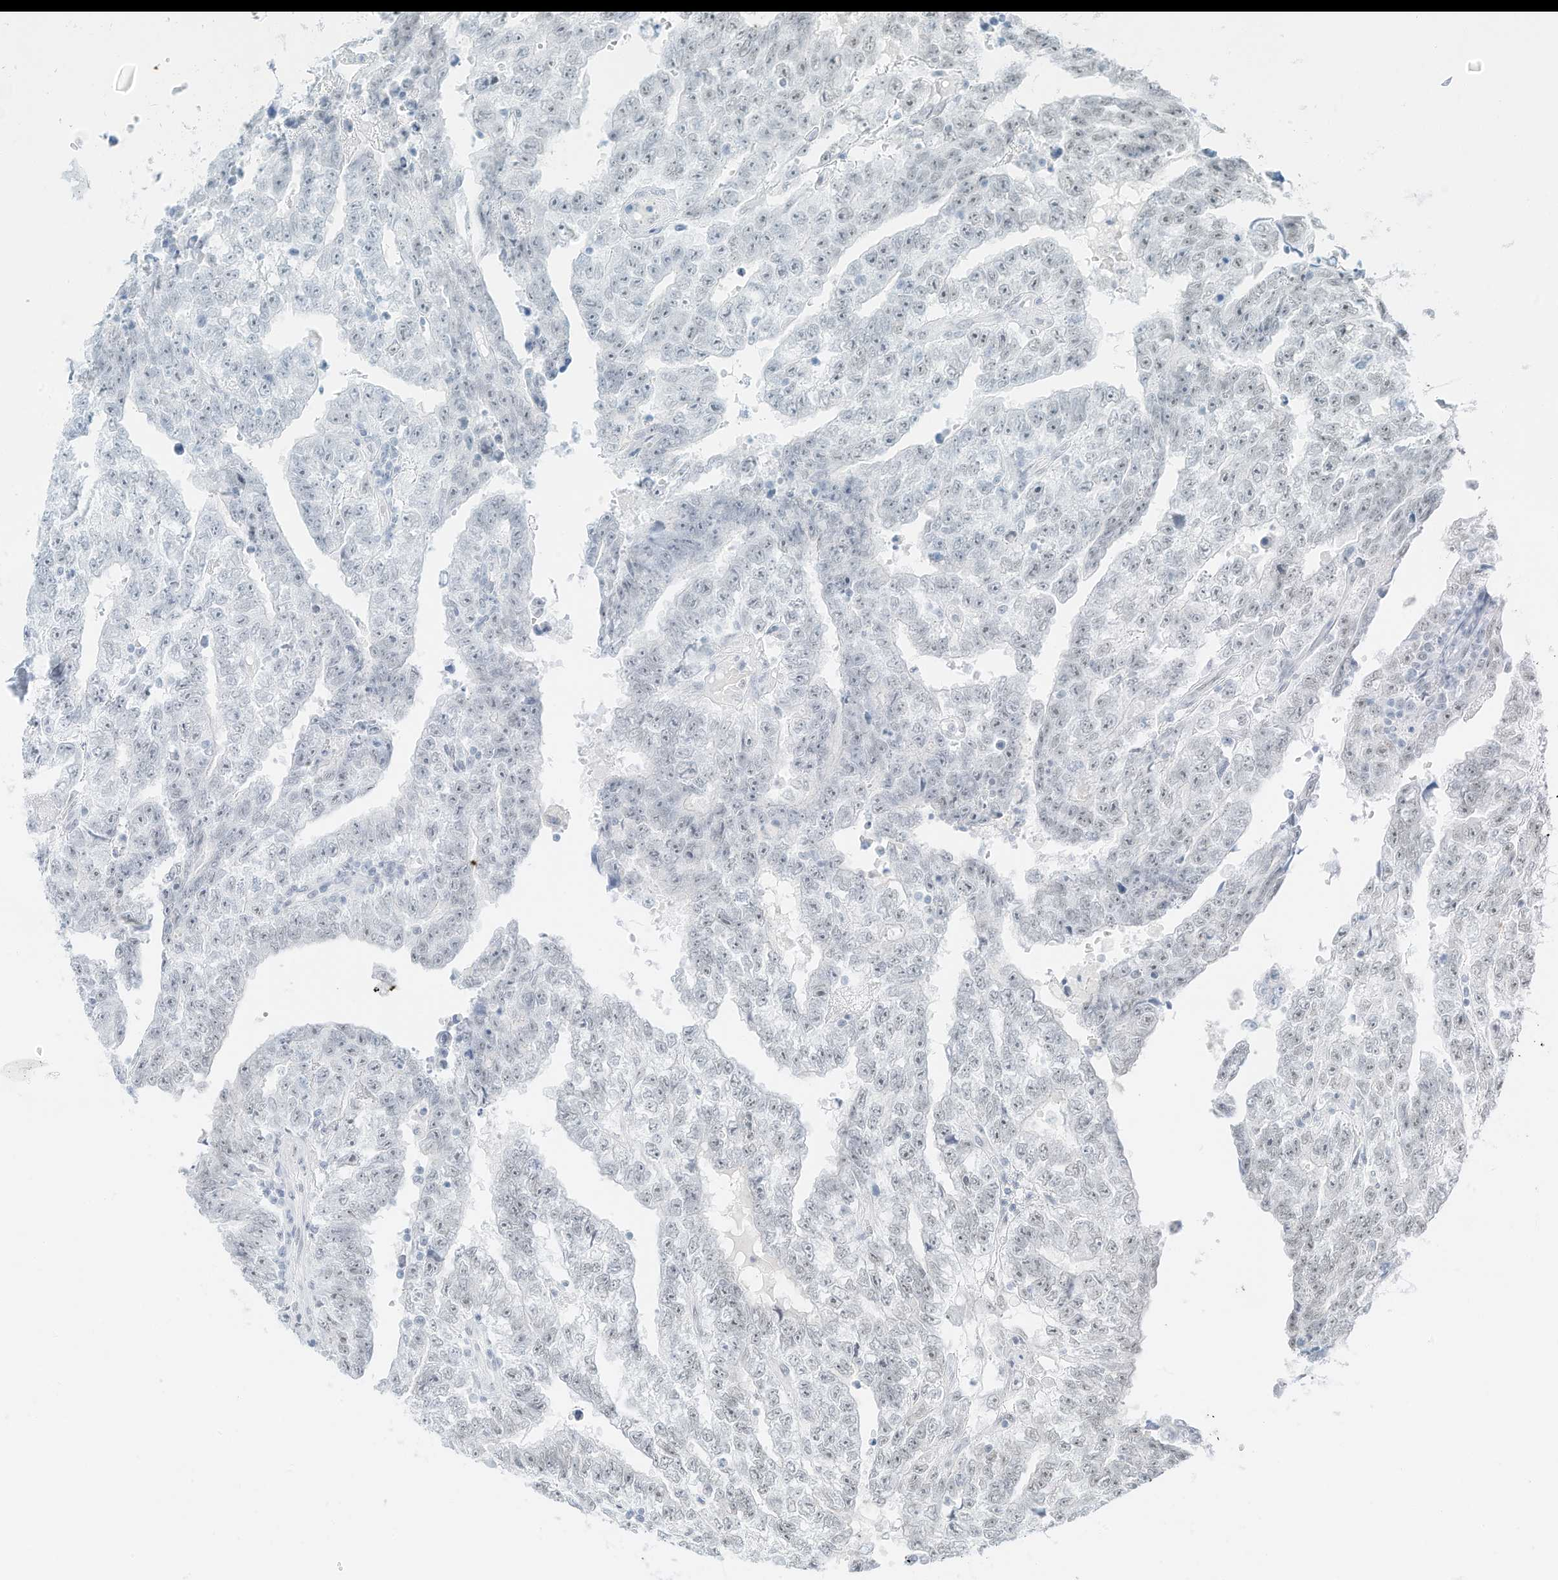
{"staining": {"intensity": "negative", "quantity": "none", "location": "none"}, "tissue": "testis cancer", "cell_type": "Tumor cells", "image_type": "cancer", "snomed": [{"axis": "morphology", "description": "Carcinoma, Embryonal, NOS"}, {"axis": "topography", "description": "Testis"}], "caption": "Immunohistochemical staining of embryonal carcinoma (testis) shows no significant staining in tumor cells.", "gene": "PGC", "patient": {"sex": "male", "age": 25}}